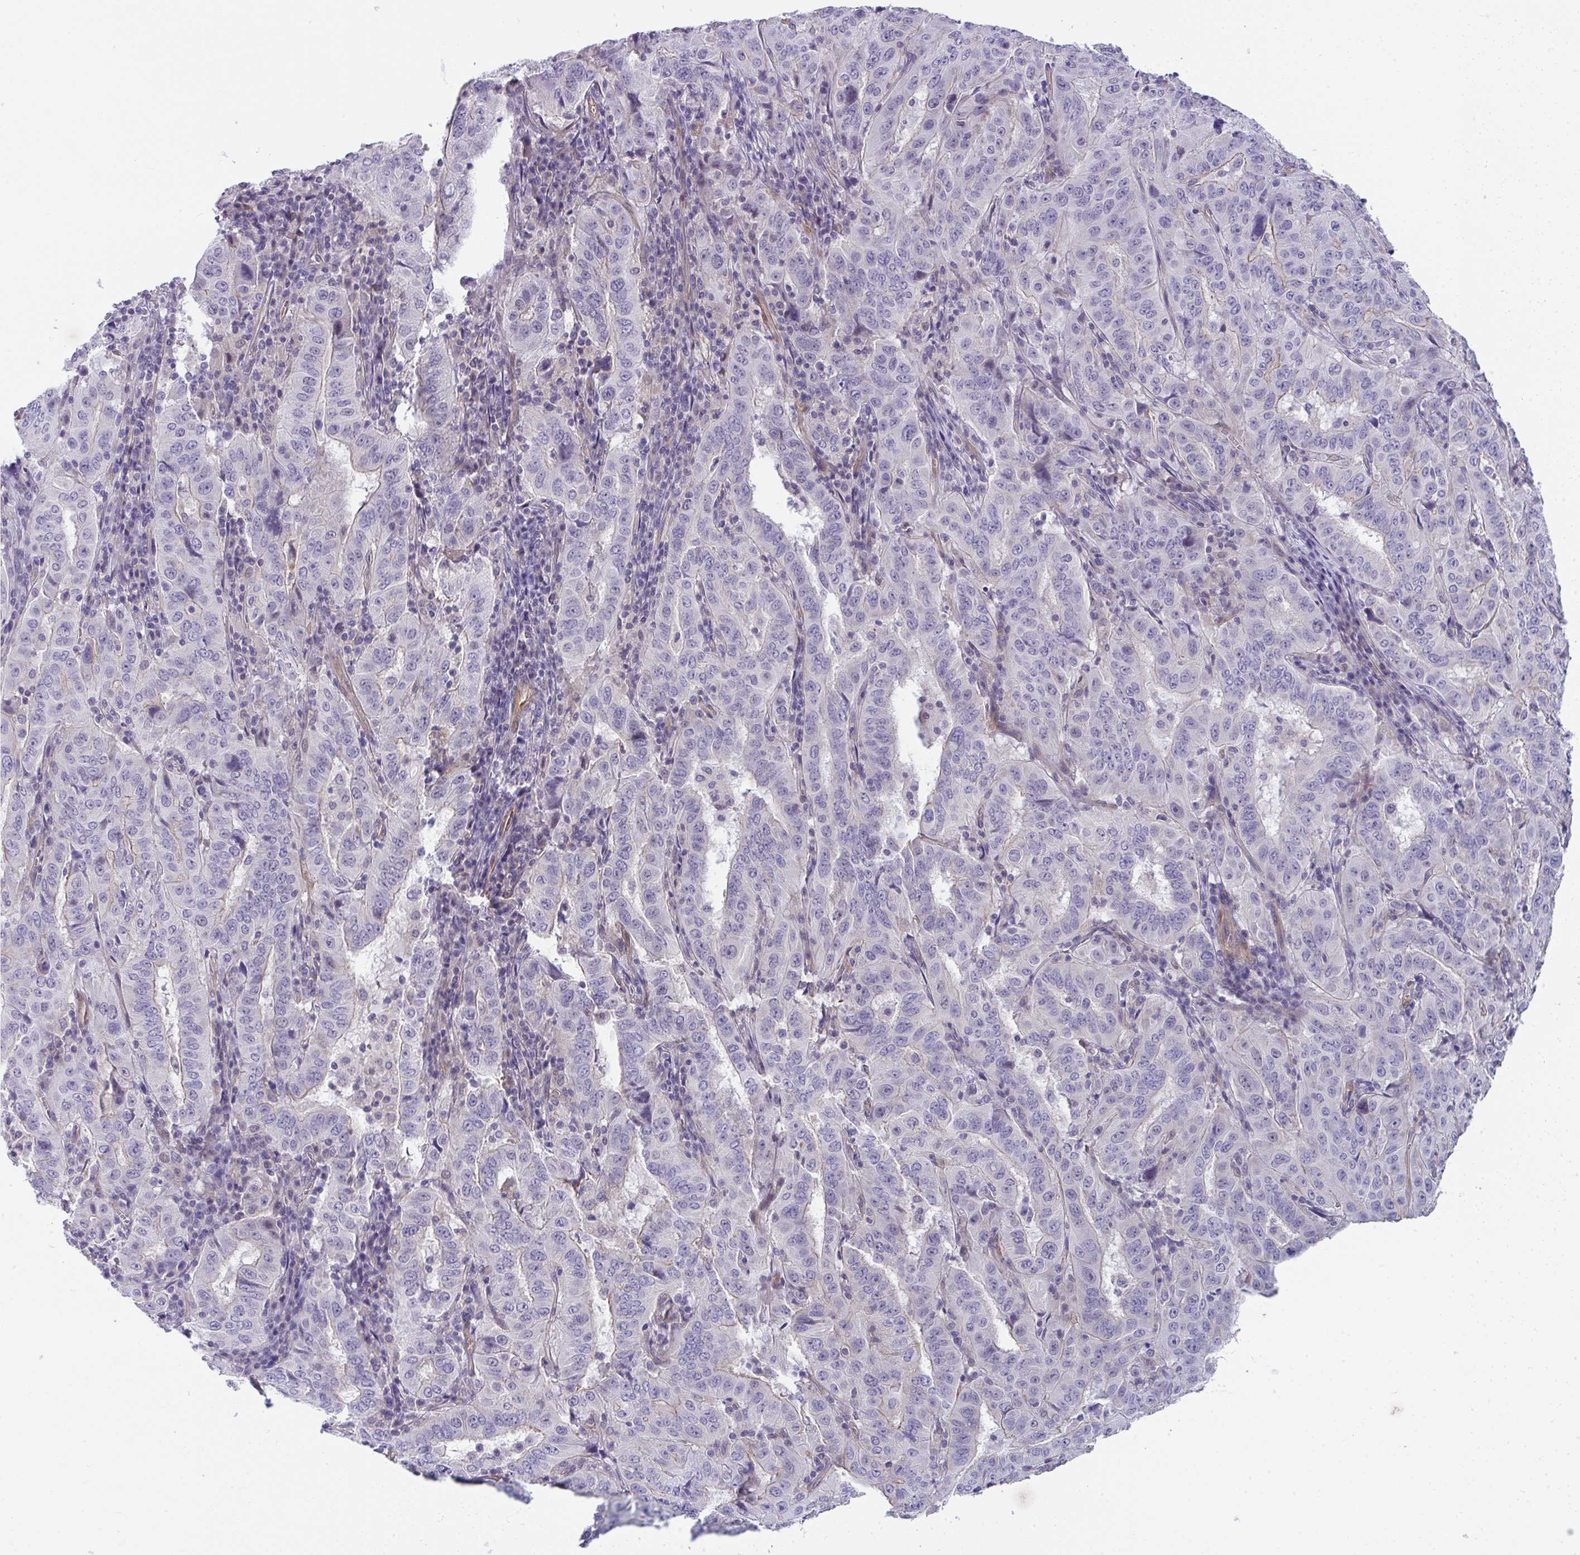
{"staining": {"intensity": "negative", "quantity": "none", "location": "none"}, "tissue": "pancreatic cancer", "cell_type": "Tumor cells", "image_type": "cancer", "snomed": [{"axis": "morphology", "description": "Adenocarcinoma, NOS"}, {"axis": "topography", "description": "Pancreas"}], "caption": "The photomicrograph shows no significant staining in tumor cells of pancreatic adenocarcinoma.", "gene": "MYL12A", "patient": {"sex": "male", "age": 63}}